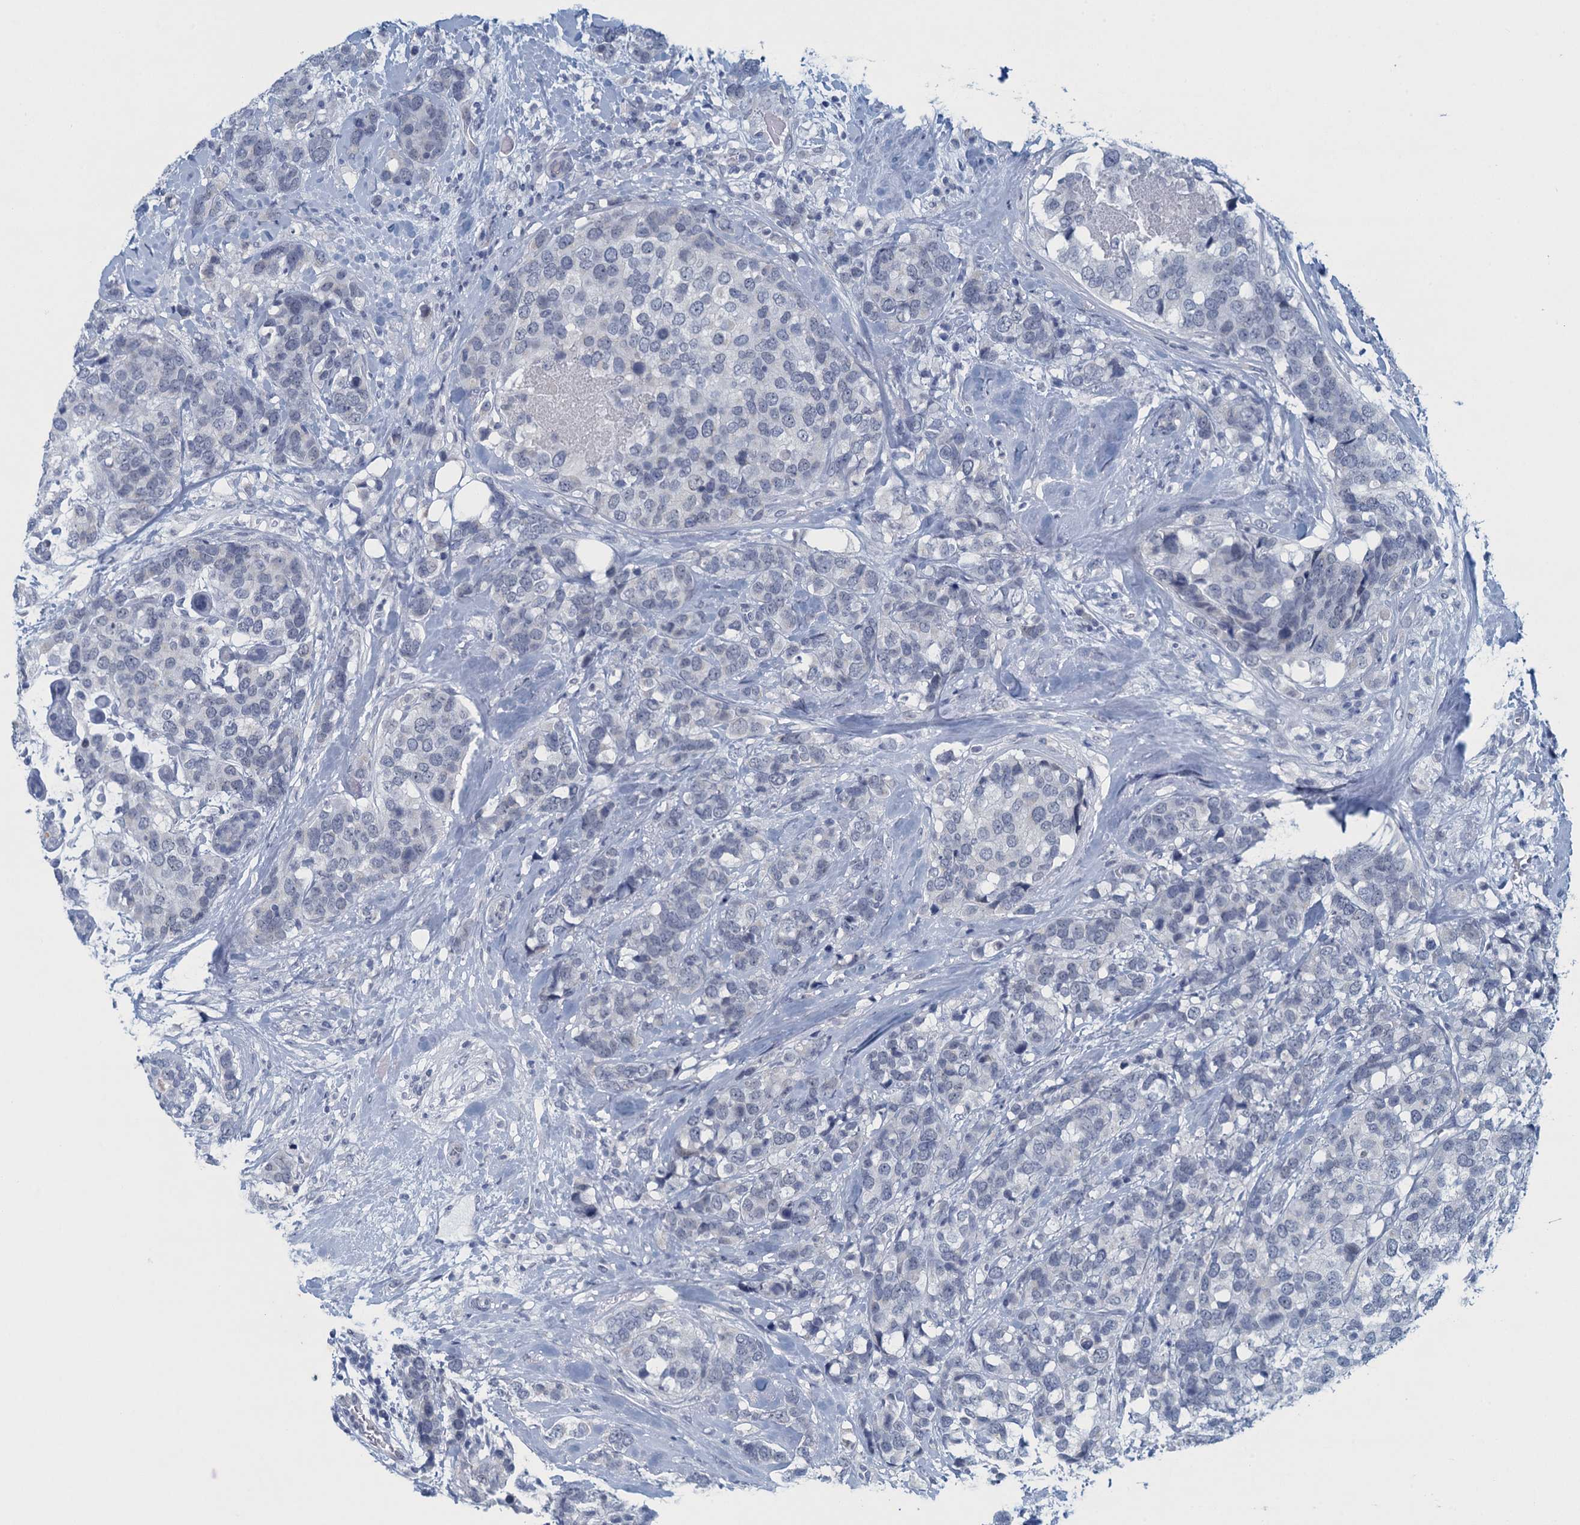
{"staining": {"intensity": "negative", "quantity": "none", "location": "none"}, "tissue": "breast cancer", "cell_type": "Tumor cells", "image_type": "cancer", "snomed": [{"axis": "morphology", "description": "Lobular carcinoma"}, {"axis": "topography", "description": "Breast"}], "caption": "This photomicrograph is of lobular carcinoma (breast) stained with IHC to label a protein in brown with the nuclei are counter-stained blue. There is no positivity in tumor cells.", "gene": "ENSG00000131152", "patient": {"sex": "female", "age": 59}}